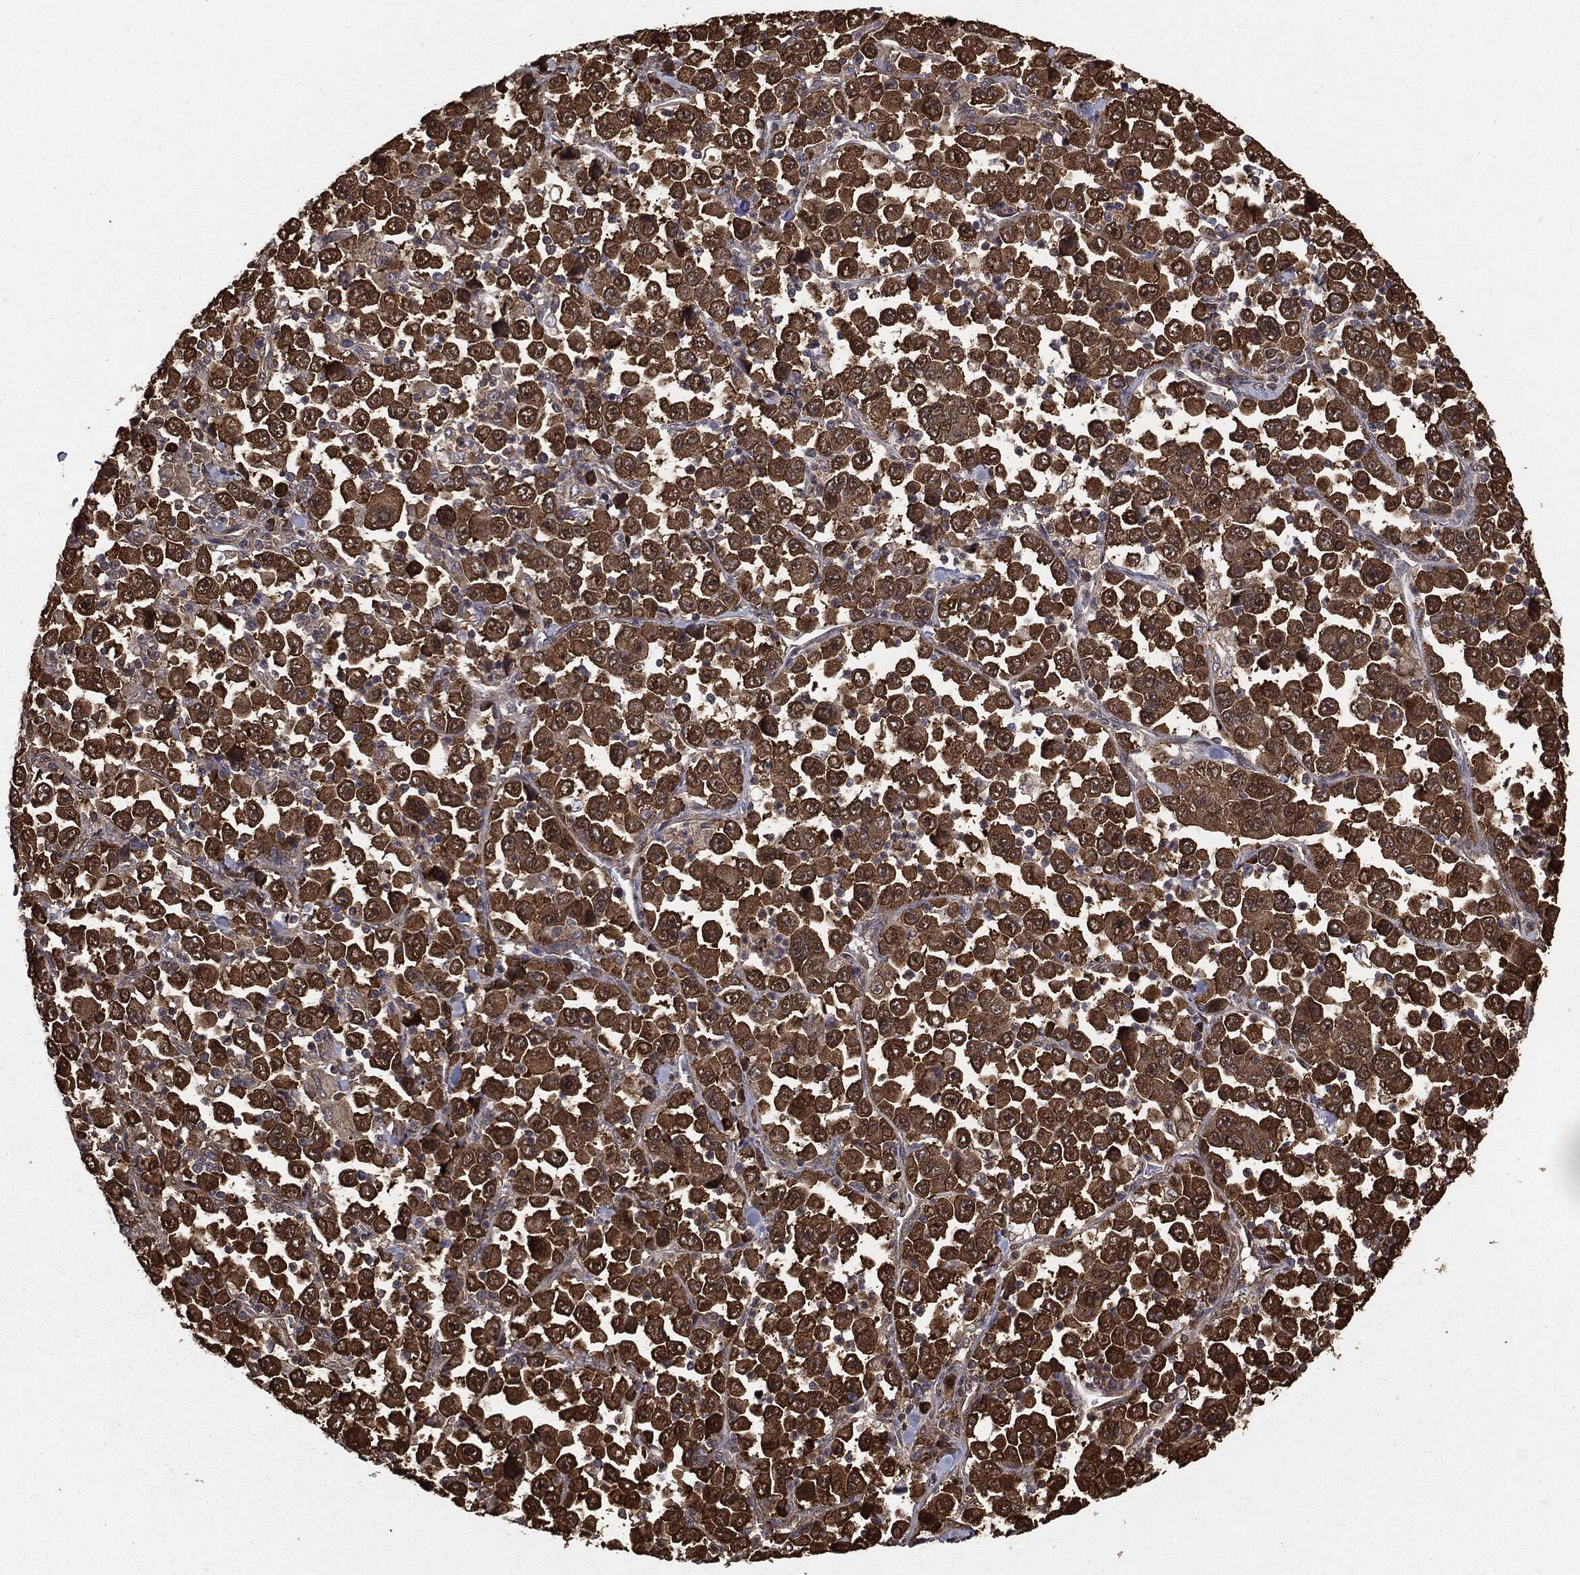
{"staining": {"intensity": "strong", "quantity": ">75%", "location": "cytoplasmic/membranous"}, "tissue": "stomach cancer", "cell_type": "Tumor cells", "image_type": "cancer", "snomed": [{"axis": "morphology", "description": "Normal tissue, NOS"}, {"axis": "morphology", "description": "Adenocarcinoma, NOS"}, {"axis": "topography", "description": "Stomach, upper"}, {"axis": "topography", "description": "Stomach"}], "caption": "This is a histology image of immunohistochemistry (IHC) staining of stomach adenocarcinoma, which shows strong staining in the cytoplasmic/membranous of tumor cells.", "gene": "NME1", "patient": {"sex": "male", "age": 59}}